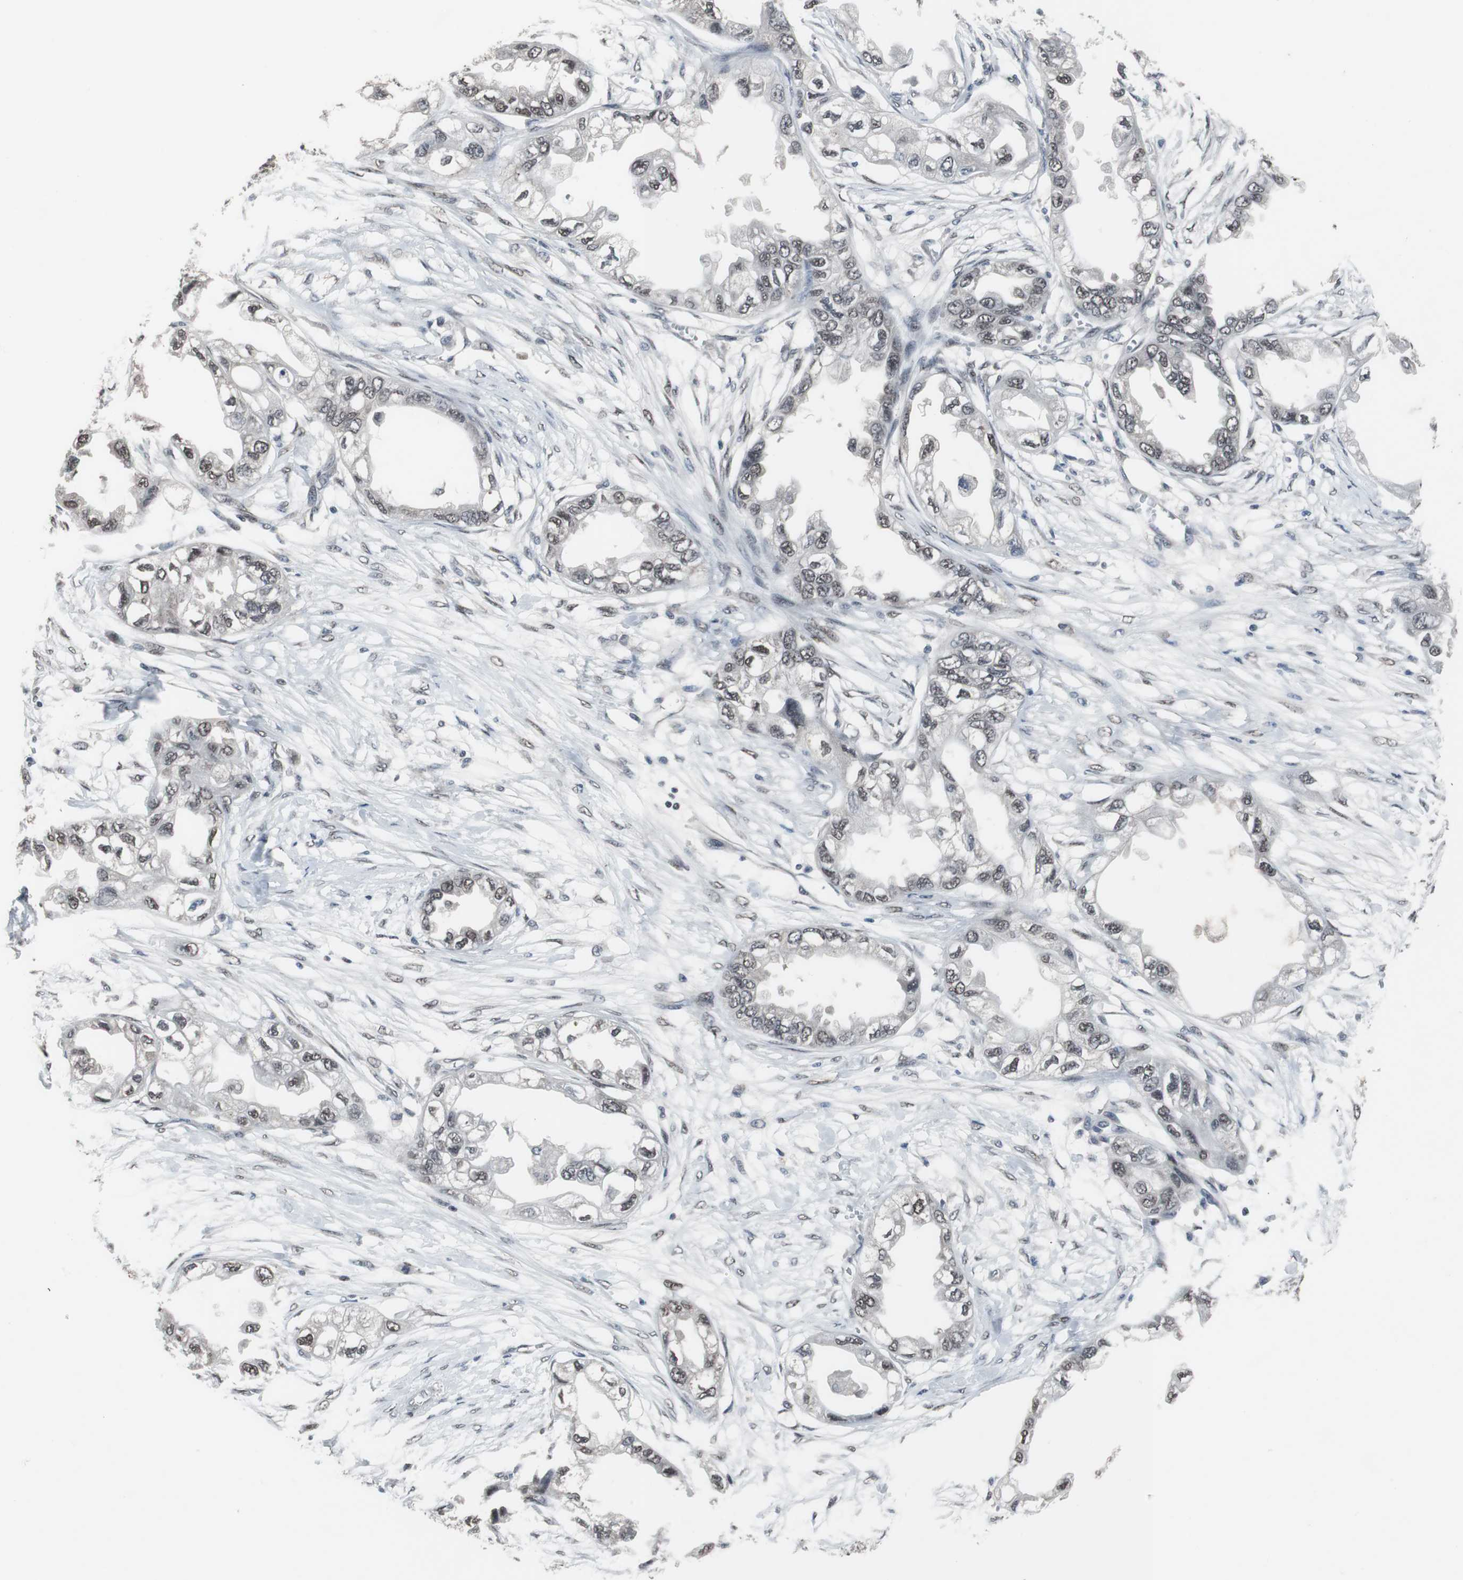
{"staining": {"intensity": "moderate", "quantity": ">75%", "location": "nuclear"}, "tissue": "endometrial cancer", "cell_type": "Tumor cells", "image_type": "cancer", "snomed": [{"axis": "morphology", "description": "Adenocarcinoma, NOS"}, {"axis": "topography", "description": "Endometrium"}], "caption": "Immunohistochemistry of endometrial cancer (adenocarcinoma) shows medium levels of moderate nuclear staining in about >75% of tumor cells.", "gene": "FOXP4", "patient": {"sex": "female", "age": 67}}